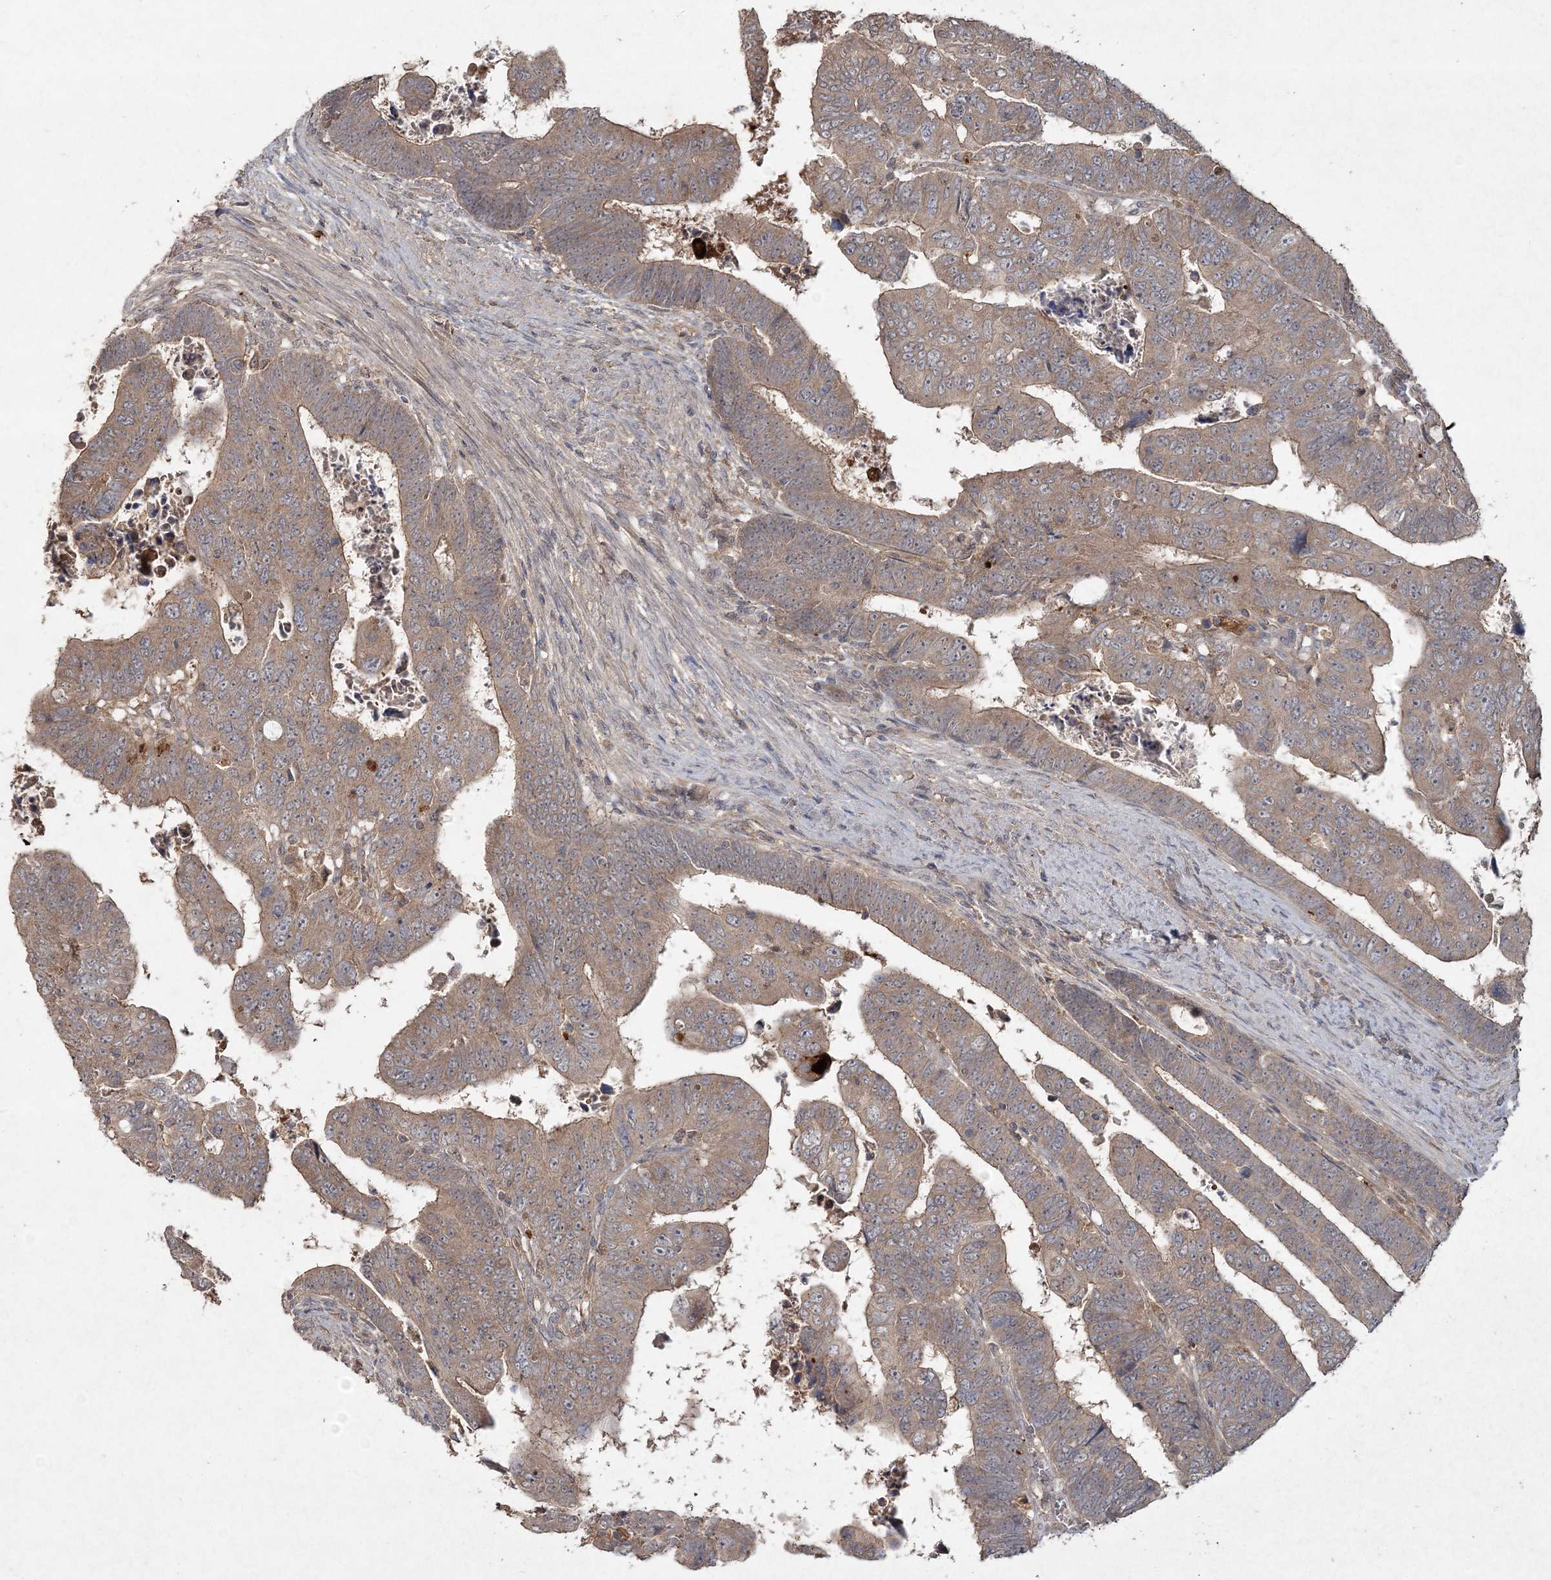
{"staining": {"intensity": "weak", "quantity": ">75%", "location": "cytoplasmic/membranous"}, "tissue": "colorectal cancer", "cell_type": "Tumor cells", "image_type": "cancer", "snomed": [{"axis": "morphology", "description": "Normal tissue, NOS"}, {"axis": "morphology", "description": "Adenocarcinoma, NOS"}, {"axis": "topography", "description": "Rectum"}], "caption": "Weak cytoplasmic/membranous protein positivity is present in about >75% of tumor cells in colorectal cancer (adenocarcinoma). Ihc stains the protein in brown and the nuclei are stained blue.", "gene": "SPRY1", "patient": {"sex": "female", "age": 65}}